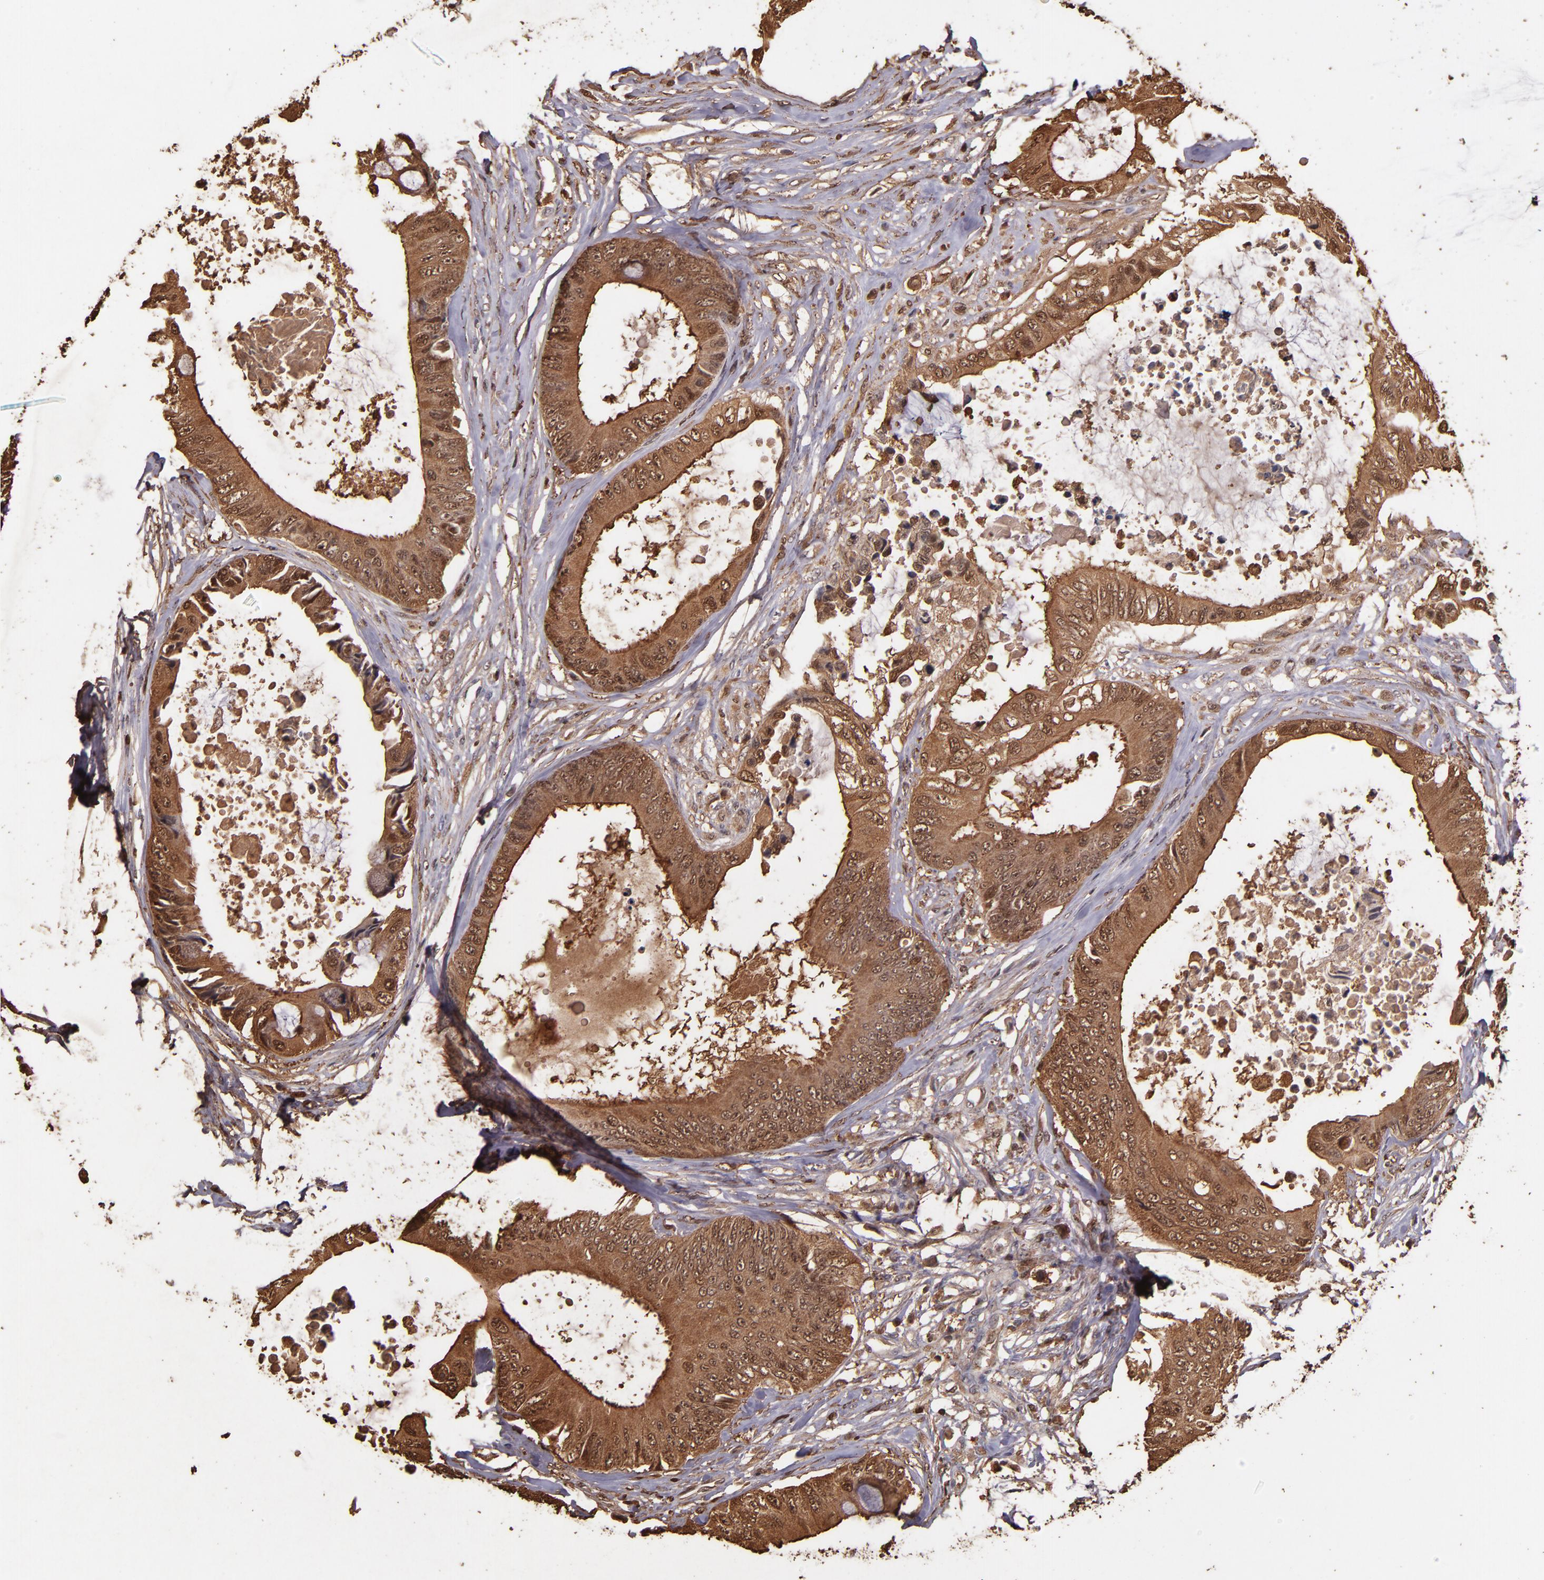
{"staining": {"intensity": "moderate", "quantity": ">75%", "location": "cytoplasmic/membranous,nuclear"}, "tissue": "colorectal cancer", "cell_type": "Tumor cells", "image_type": "cancer", "snomed": [{"axis": "morphology", "description": "Normal tissue, NOS"}, {"axis": "morphology", "description": "Adenocarcinoma, NOS"}, {"axis": "topography", "description": "Rectum"}, {"axis": "topography", "description": "Peripheral nerve tissue"}], "caption": "The histopathology image displays immunohistochemical staining of colorectal cancer. There is moderate cytoplasmic/membranous and nuclear positivity is seen in about >75% of tumor cells. (DAB (3,3'-diaminobenzidine) IHC, brown staining for protein, blue staining for nuclei).", "gene": "S100A6", "patient": {"sex": "female", "age": 77}}